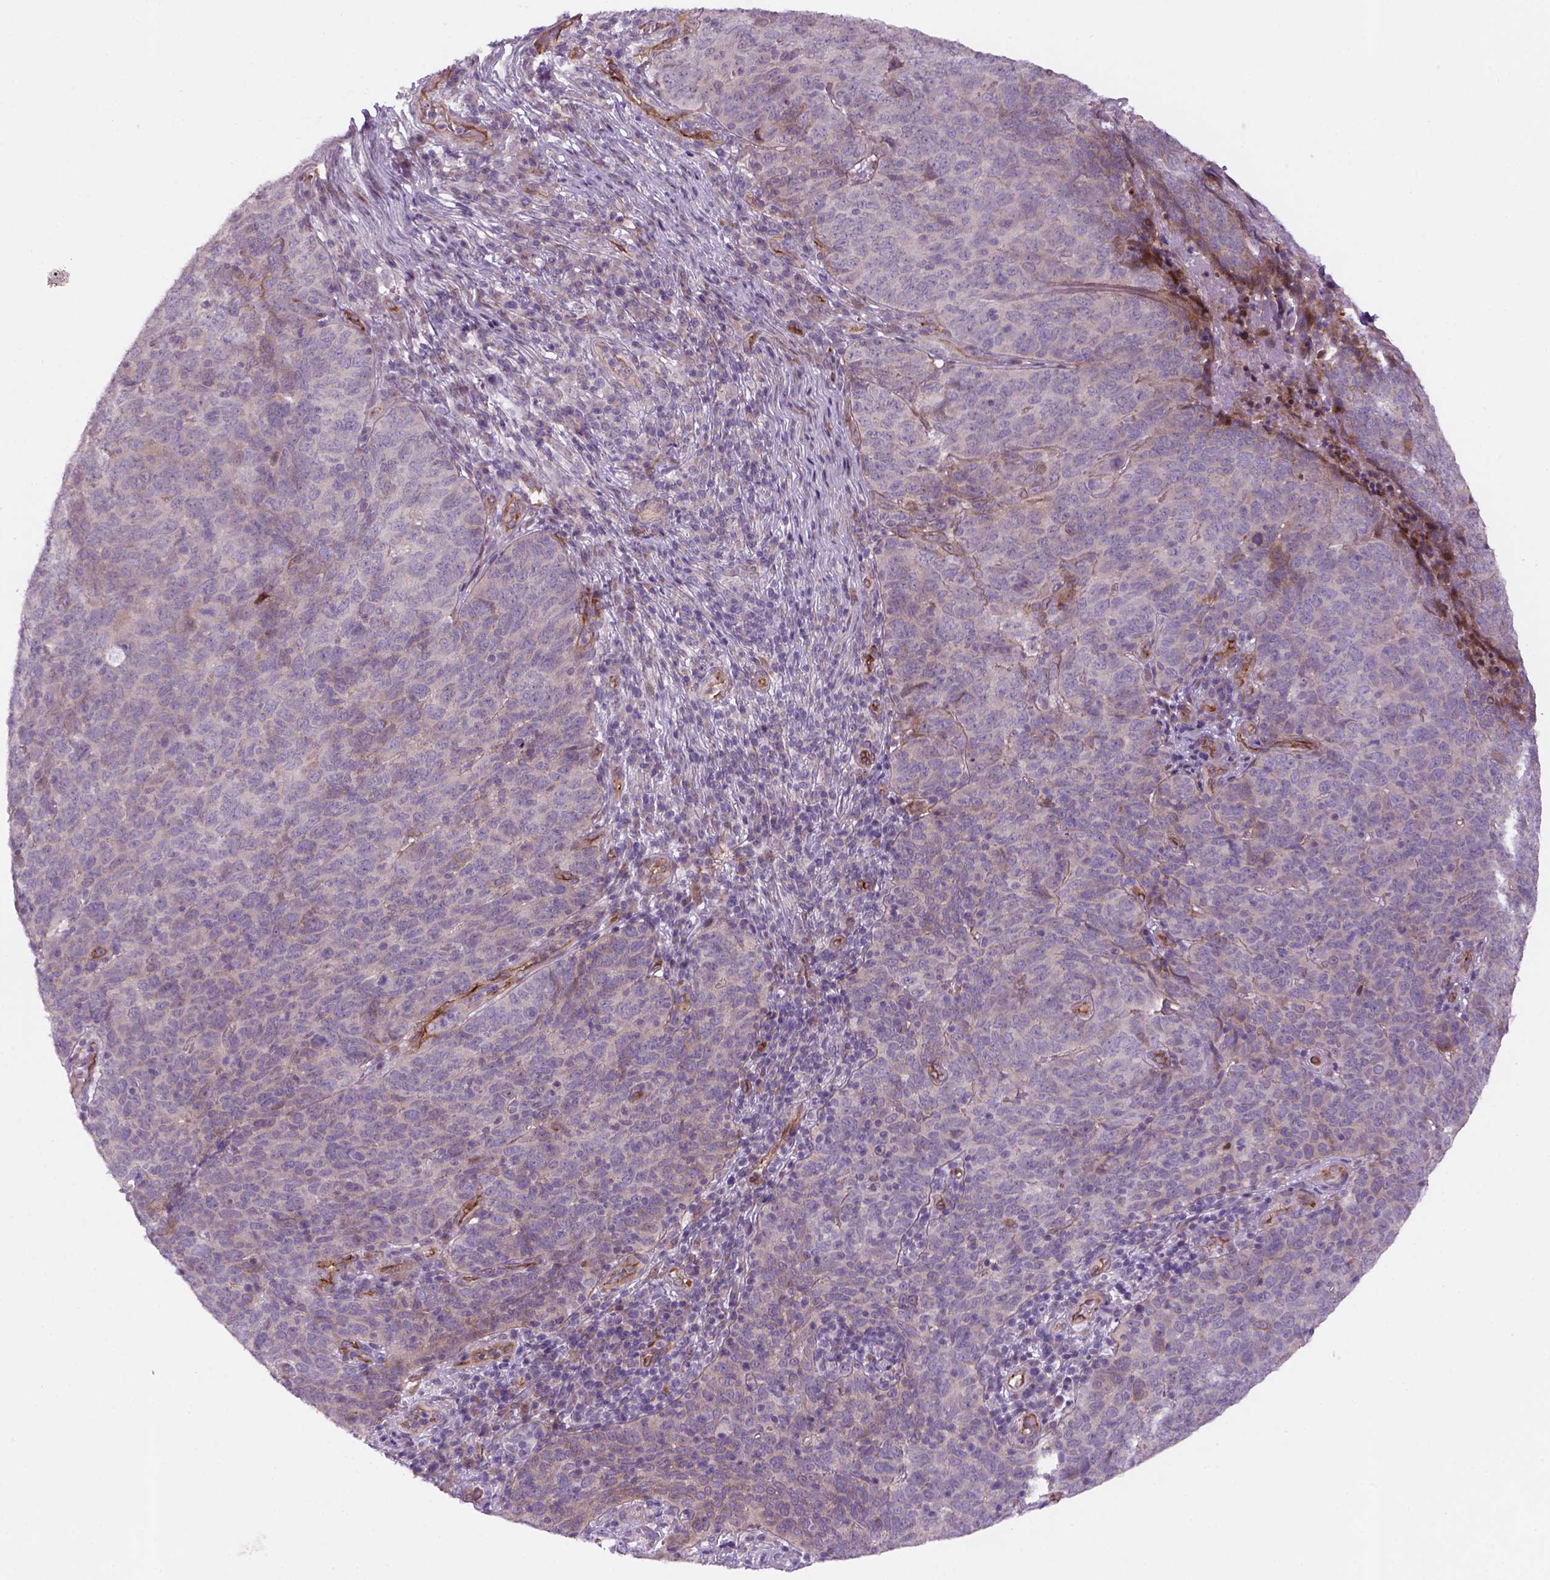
{"staining": {"intensity": "negative", "quantity": "none", "location": "none"}, "tissue": "skin cancer", "cell_type": "Tumor cells", "image_type": "cancer", "snomed": [{"axis": "morphology", "description": "Squamous cell carcinoma, NOS"}, {"axis": "topography", "description": "Skin"}, {"axis": "topography", "description": "Anal"}], "caption": "IHC image of neoplastic tissue: human skin cancer stained with DAB demonstrates no significant protein positivity in tumor cells.", "gene": "VSTM5", "patient": {"sex": "female", "age": 51}}